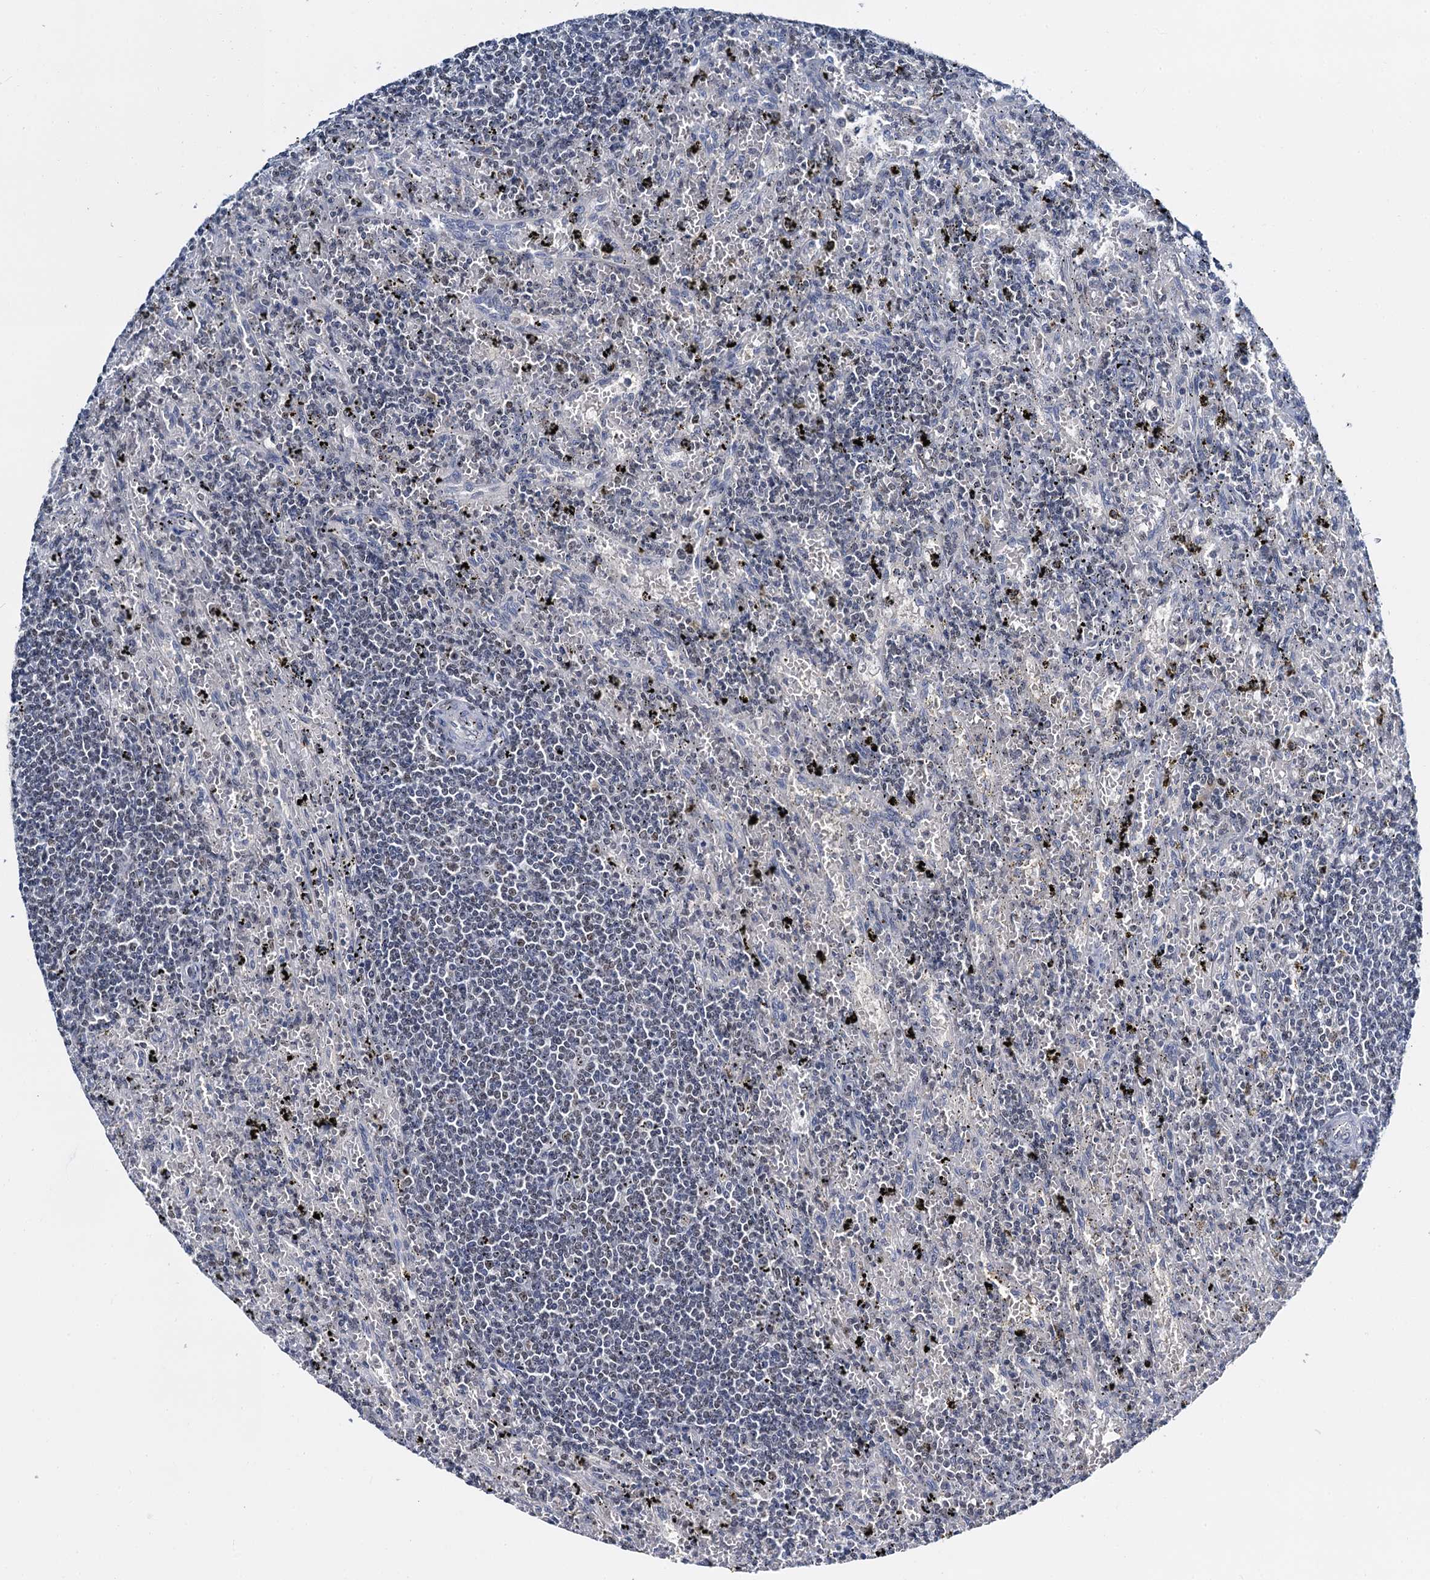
{"staining": {"intensity": "weak", "quantity": "<25%", "location": "nuclear"}, "tissue": "lymphoma", "cell_type": "Tumor cells", "image_type": "cancer", "snomed": [{"axis": "morphology", "description": "Malignant lymphoma, non-Hodgkin's type, Low grade"}, {"axis": "topography", "description": "Spleen"}], "caption": "This is an immunohistochemistry (IHC) photomicrograph of malignant lymphoma, non-Hodgkin's type (low-grade). There is no staining in tumor cells.", "gene": "NOP2", "patient": {"sex": "male", "age": 76}}